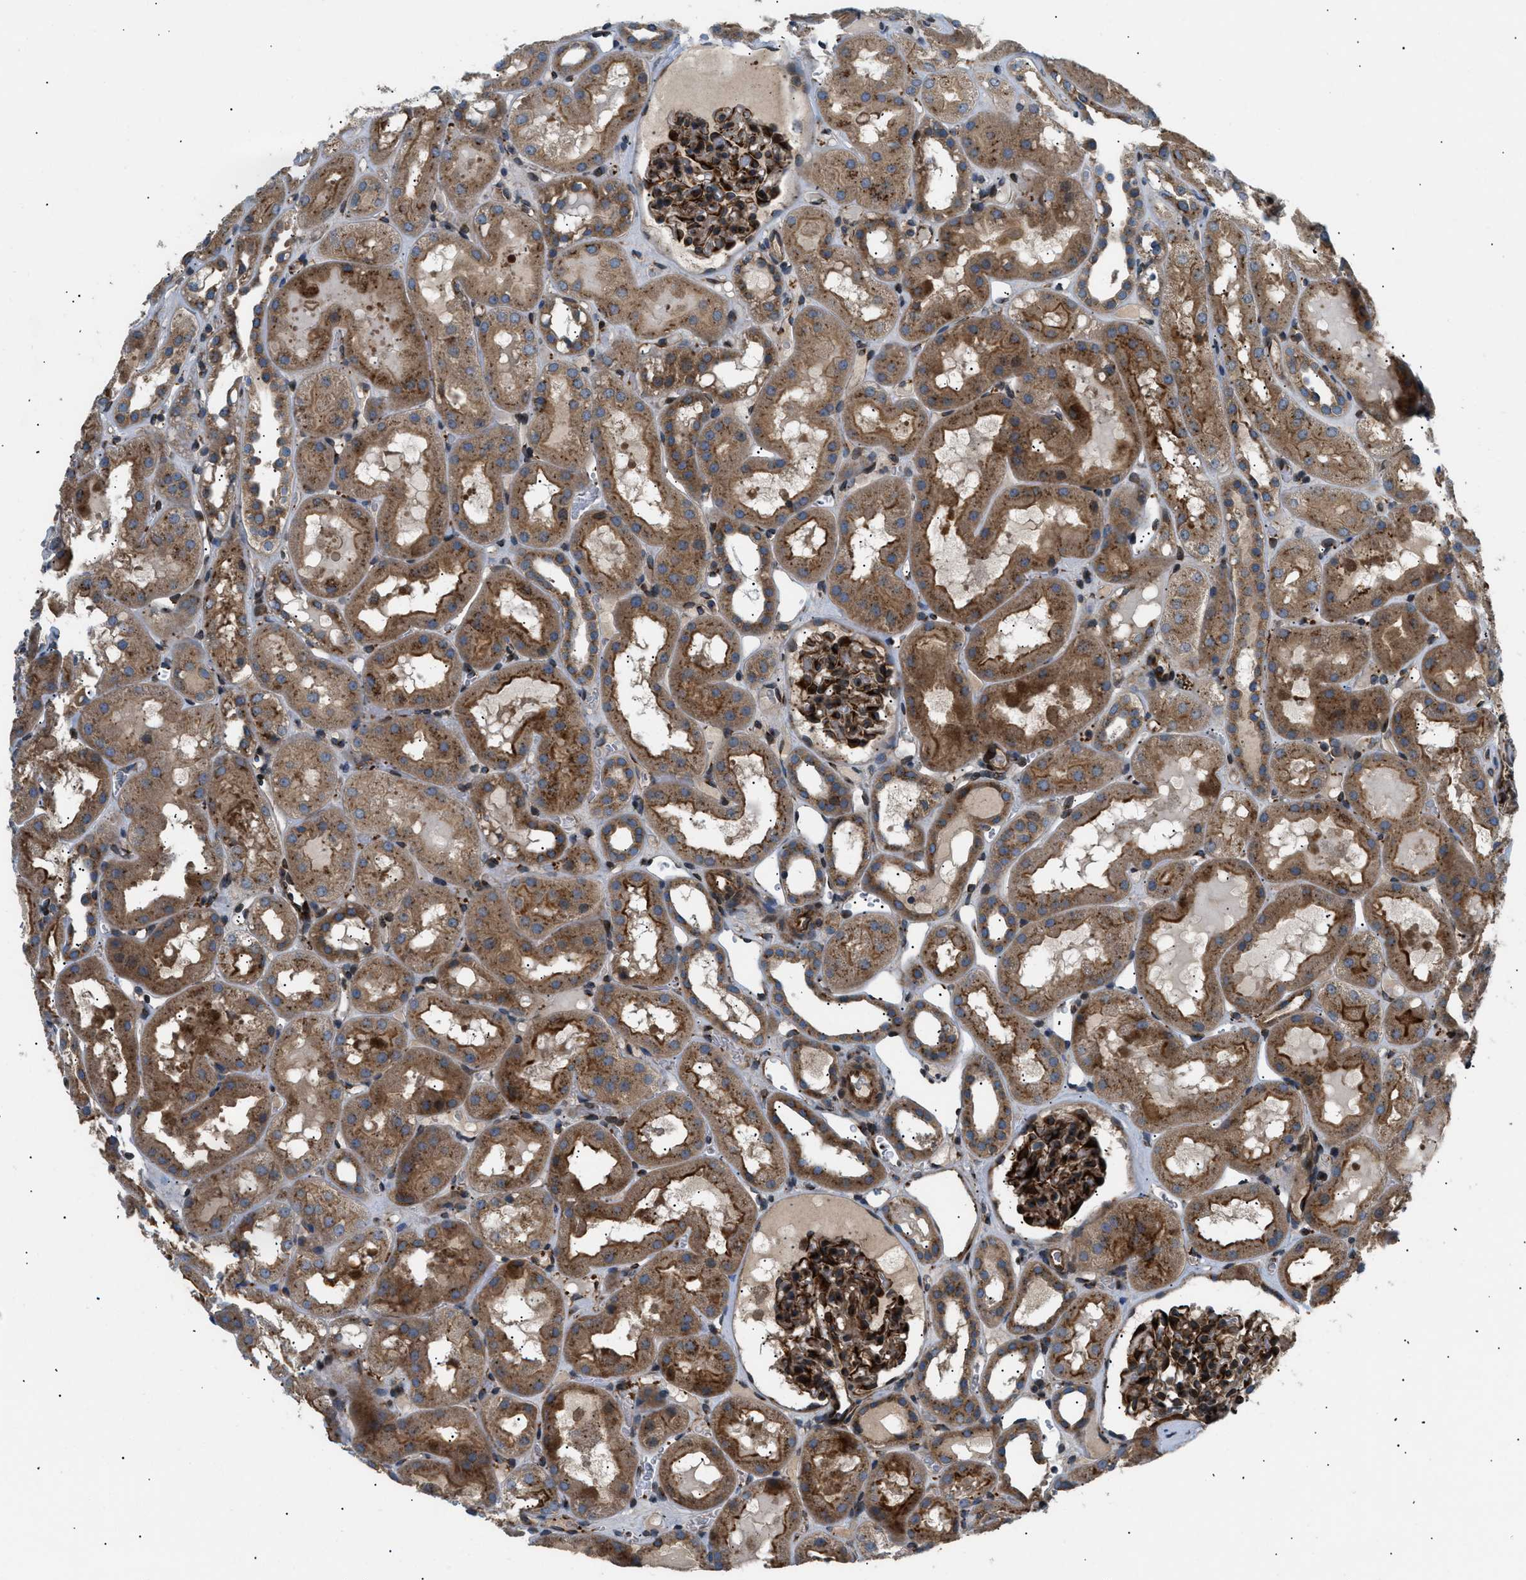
{"staining": {"intensity": "strong", "quantity": ">75%", "location": "cytoplasmic/membranous"}, "tissue": "kidney", "cell_type": "Cells in glomeruli", "image_type": "normal", "snomed": [{"axis": "morphology", "description": "Normal tissue, NOS"}, {"axis": "topography", "description": "Kidney"}, {"axis": "topography", "description": "Urinary bladder"}], "caption": "Normal kidney reveals strong cytoplasmic/membranous staining in about >75% of cells in glomeruli, visualized by immunohistochemistry.", "gene": "LYSMD3", "patient": {"sex": "male", "age": 16}}